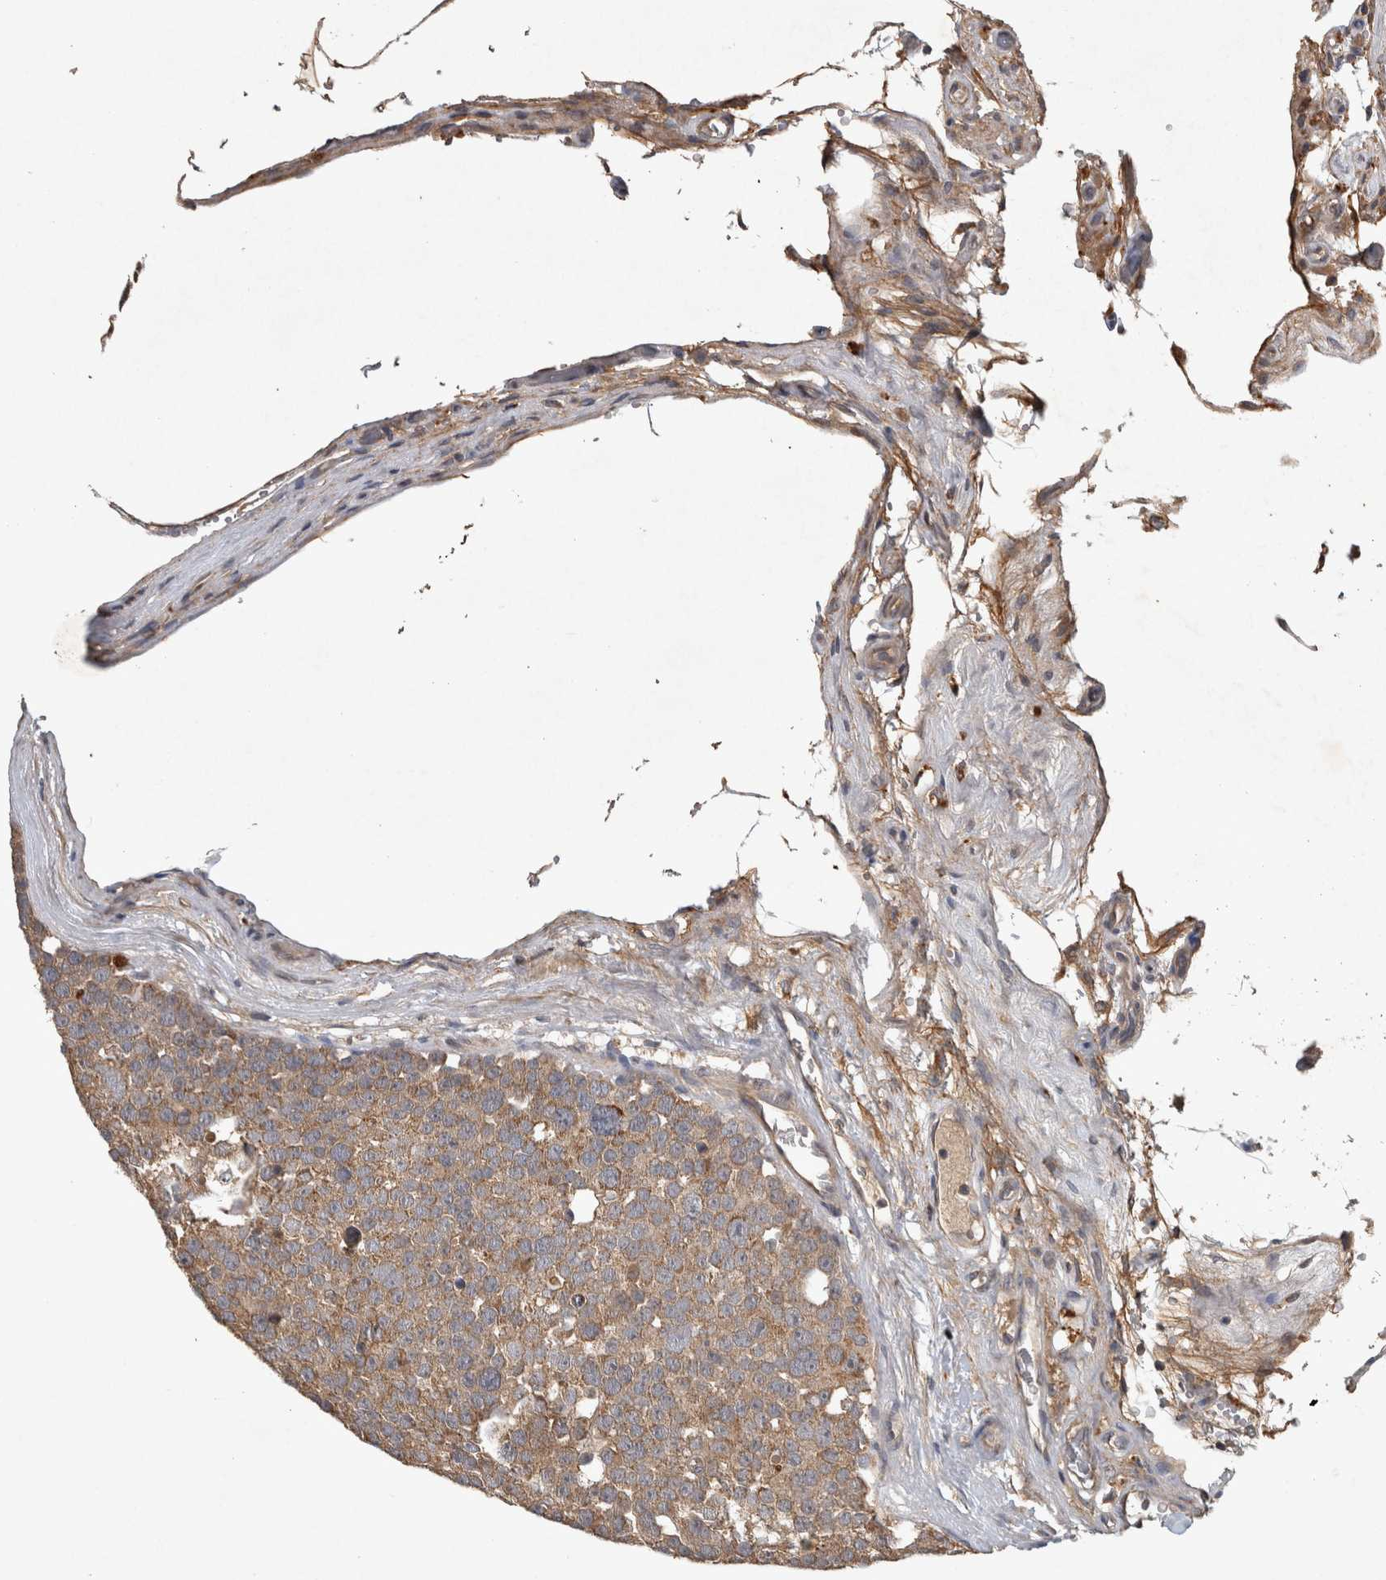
{"staining": {"intensity": "moderate", "quantity": ">75%", "location": "cytoplasmic/membranous"}, "tissue": "testis cancer", "cell_type": "Tumor cells", "image_type": "cancer", "snomed": [{"axis": "morphology", "description": "Seminoma, NOS"}, {"axis": "topography", "description": "Testis"}], "caption": "Immunohistochemical staining of human testis cancer (seminoma) shows moderate cytoplasmic/membranous protein positivity in about >75% of tumor cells. Ihc stains the protein of interest in brown and the nuclei are stained blue.", "gene": "TRMT61B", "patient": {"sex": "male", "age": 71}}